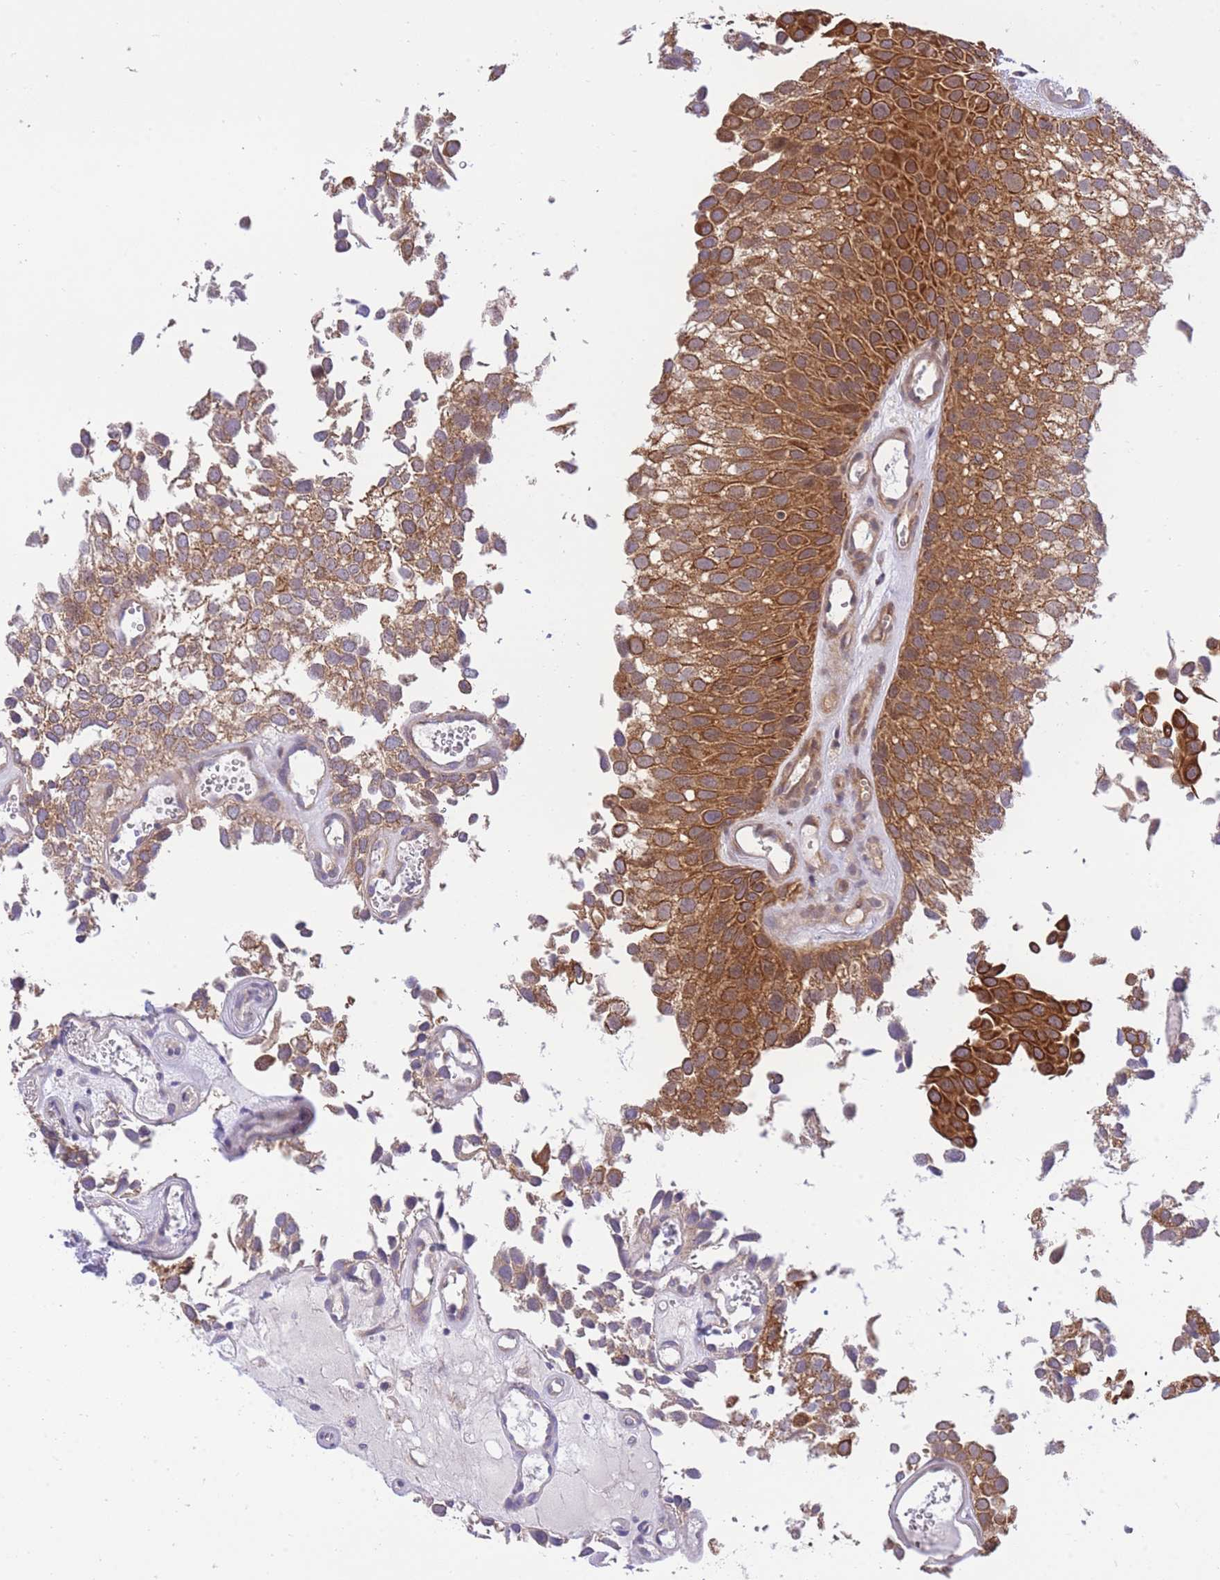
{"staining": {"intensity": "strong", "quantity": ">75%", "location": "cytoplasmic/membranous"}, "tissue": "urothelial cancer", "cell_type": "Tumor cells", "image_type": "cancer", "snomed": [{"axis": "morphology", "description": "Urothelial carcinoma, Low grade"}, {"axis": "topography", "description": "Urinary bladder"}], "caption": "Urothelial cancer stained for a protein displays strong cytoplasmic/membranous positivity in tumor cells.", "gene": "EIF2B2", "patient": {"sex": "male", "age": 88}}